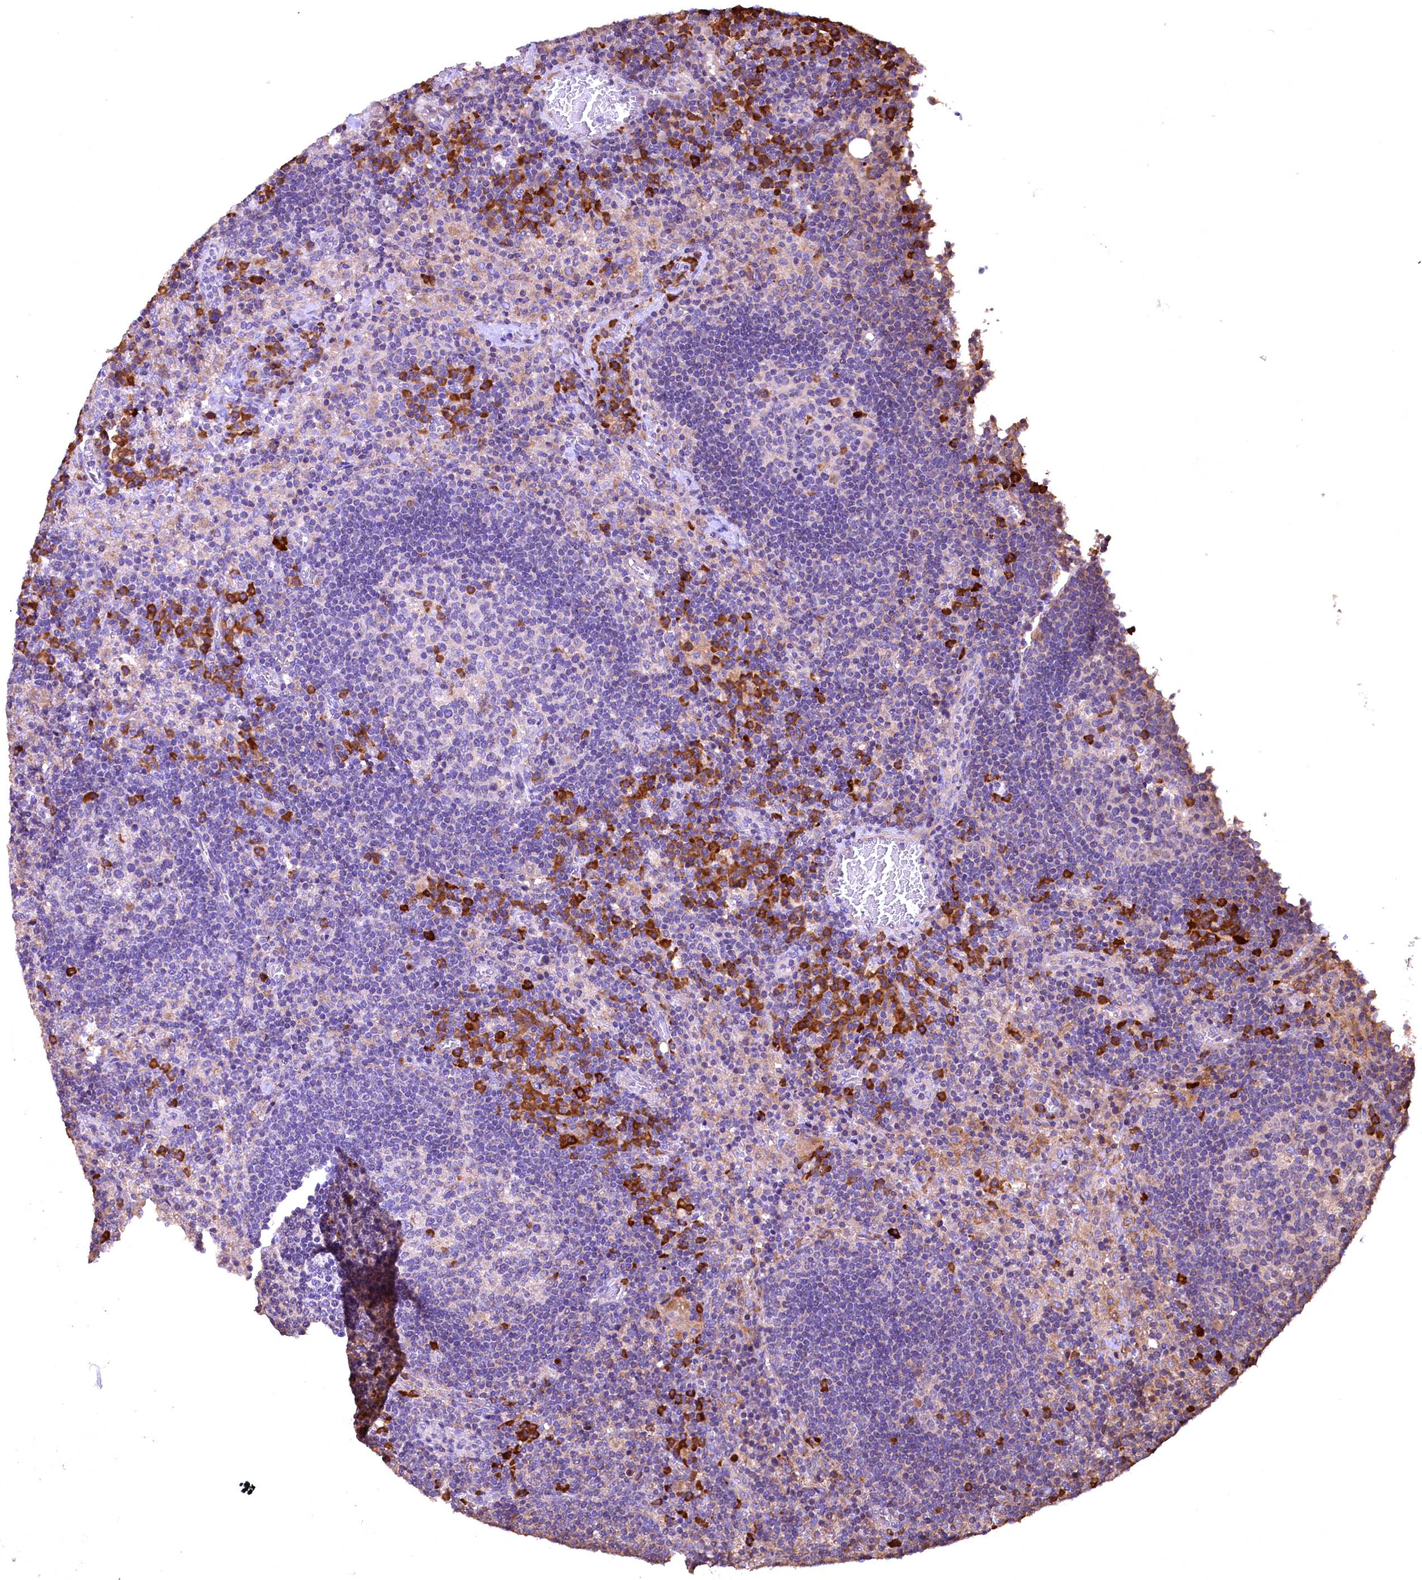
{"staining": {"intensity": "negative", "quantity": "none", "location": "none"}, "tissue": "lymph node", "cell_type": "Germinal center cells", "image_type": "normal", "snomed": [{"axis": "morphology", "description": "Normal tissue, NOS"}, {"axis": "topography", "description": "Lymph node"}], "caption": "Human lymph node stained for a protein using IHC reveals no staining in germinal center cells.", "gene": "ENKD1", "patient": {"sex": "male", "age": 58}}